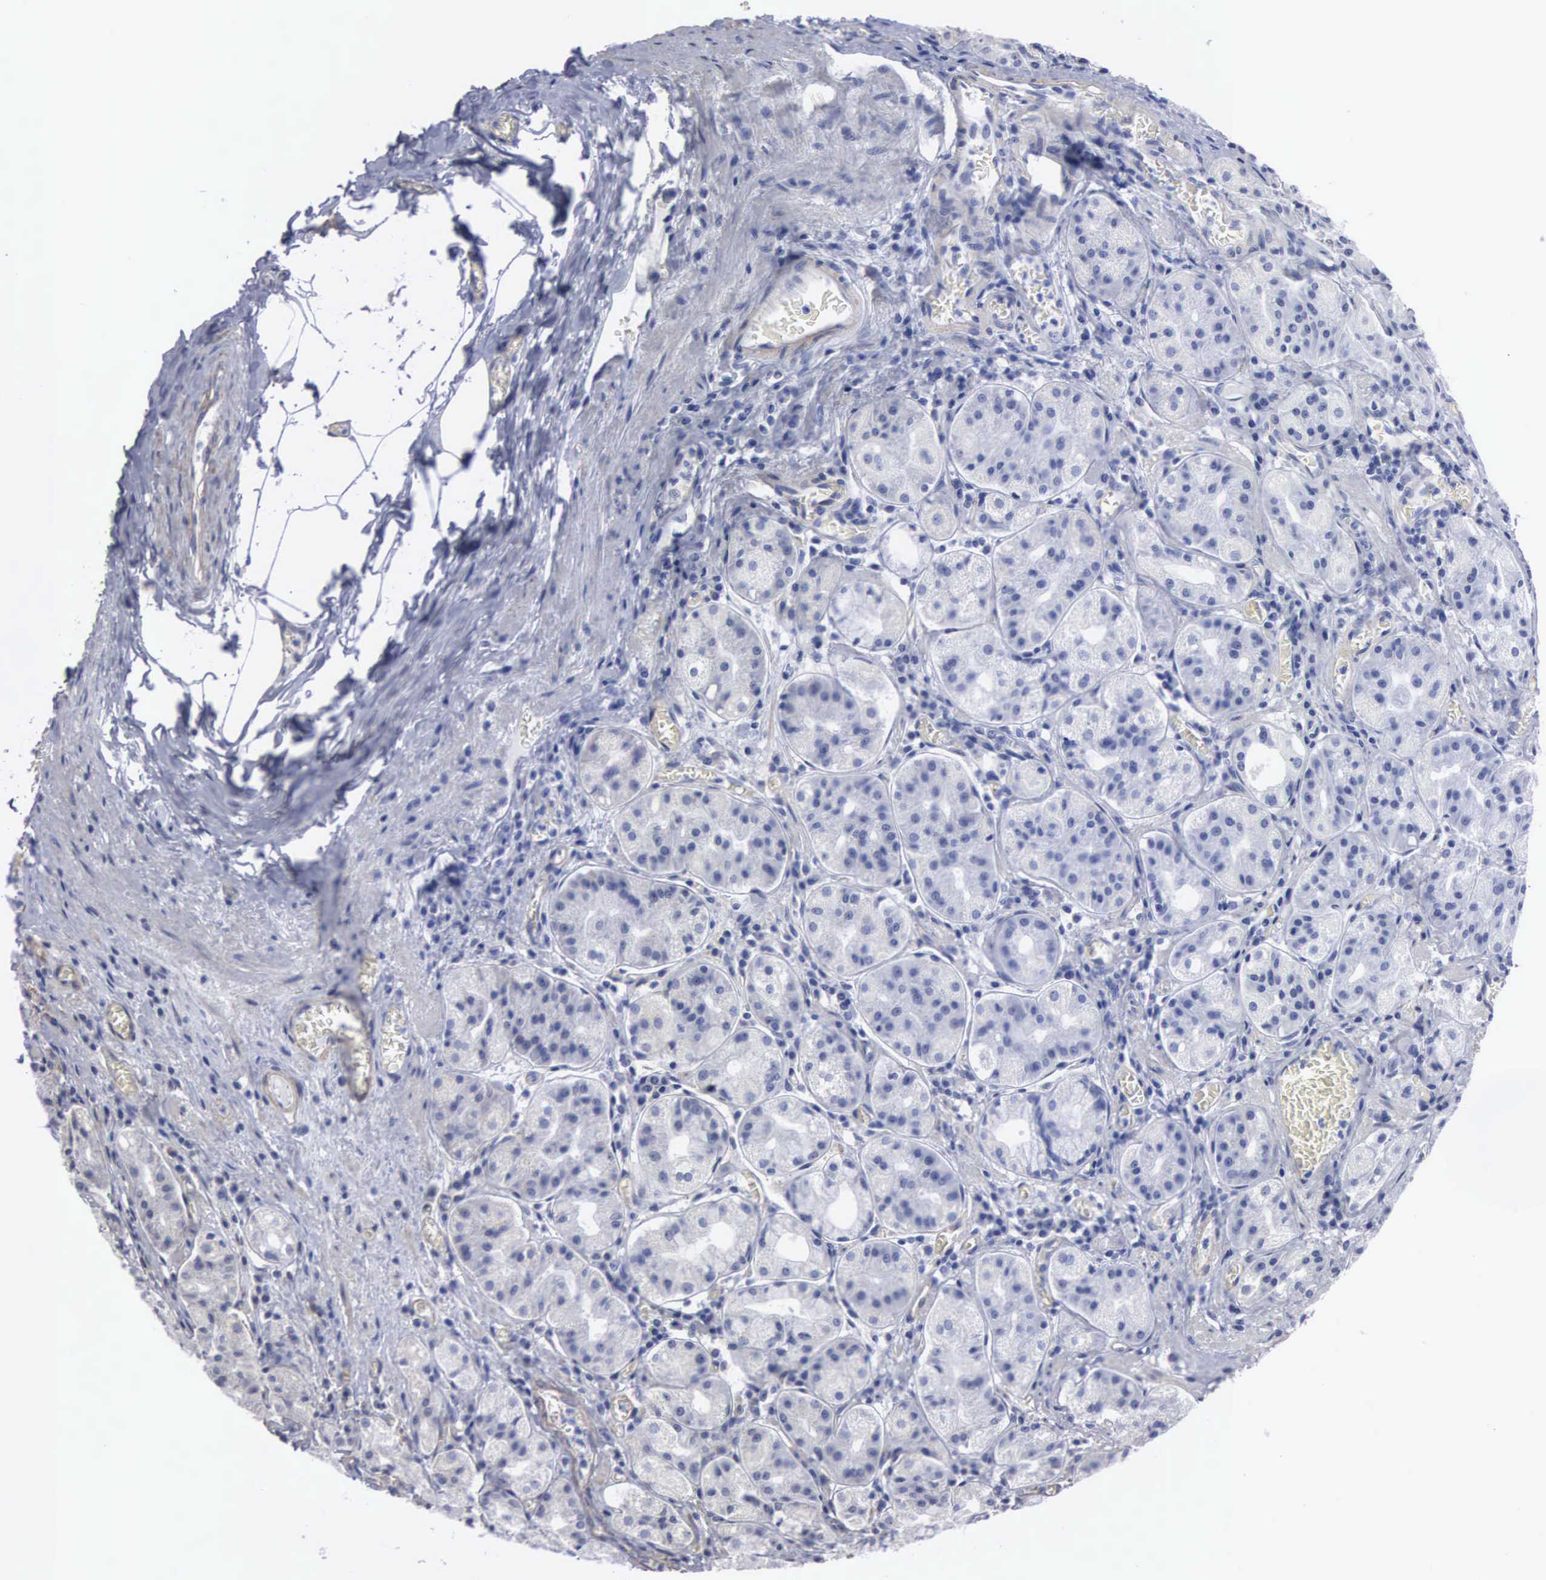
{"staining": {"intensity": "negative", "quantity": "none", "location": "none"}, "tissue": "stomach", "cell_type": "Glandular cells", "image_type": "normal", "snomed": [{"axis": "morphology", "description": "Normal tissue, NOS"}, {"axis": "topography", "description": "Stomach, lower"}], "caption": "Human stomach stained for a protein using immunohistochemistry exhibits no positivity in glandular cells.", "gene": "NGDN", "patient": {"sex": "male", "age": 58}}